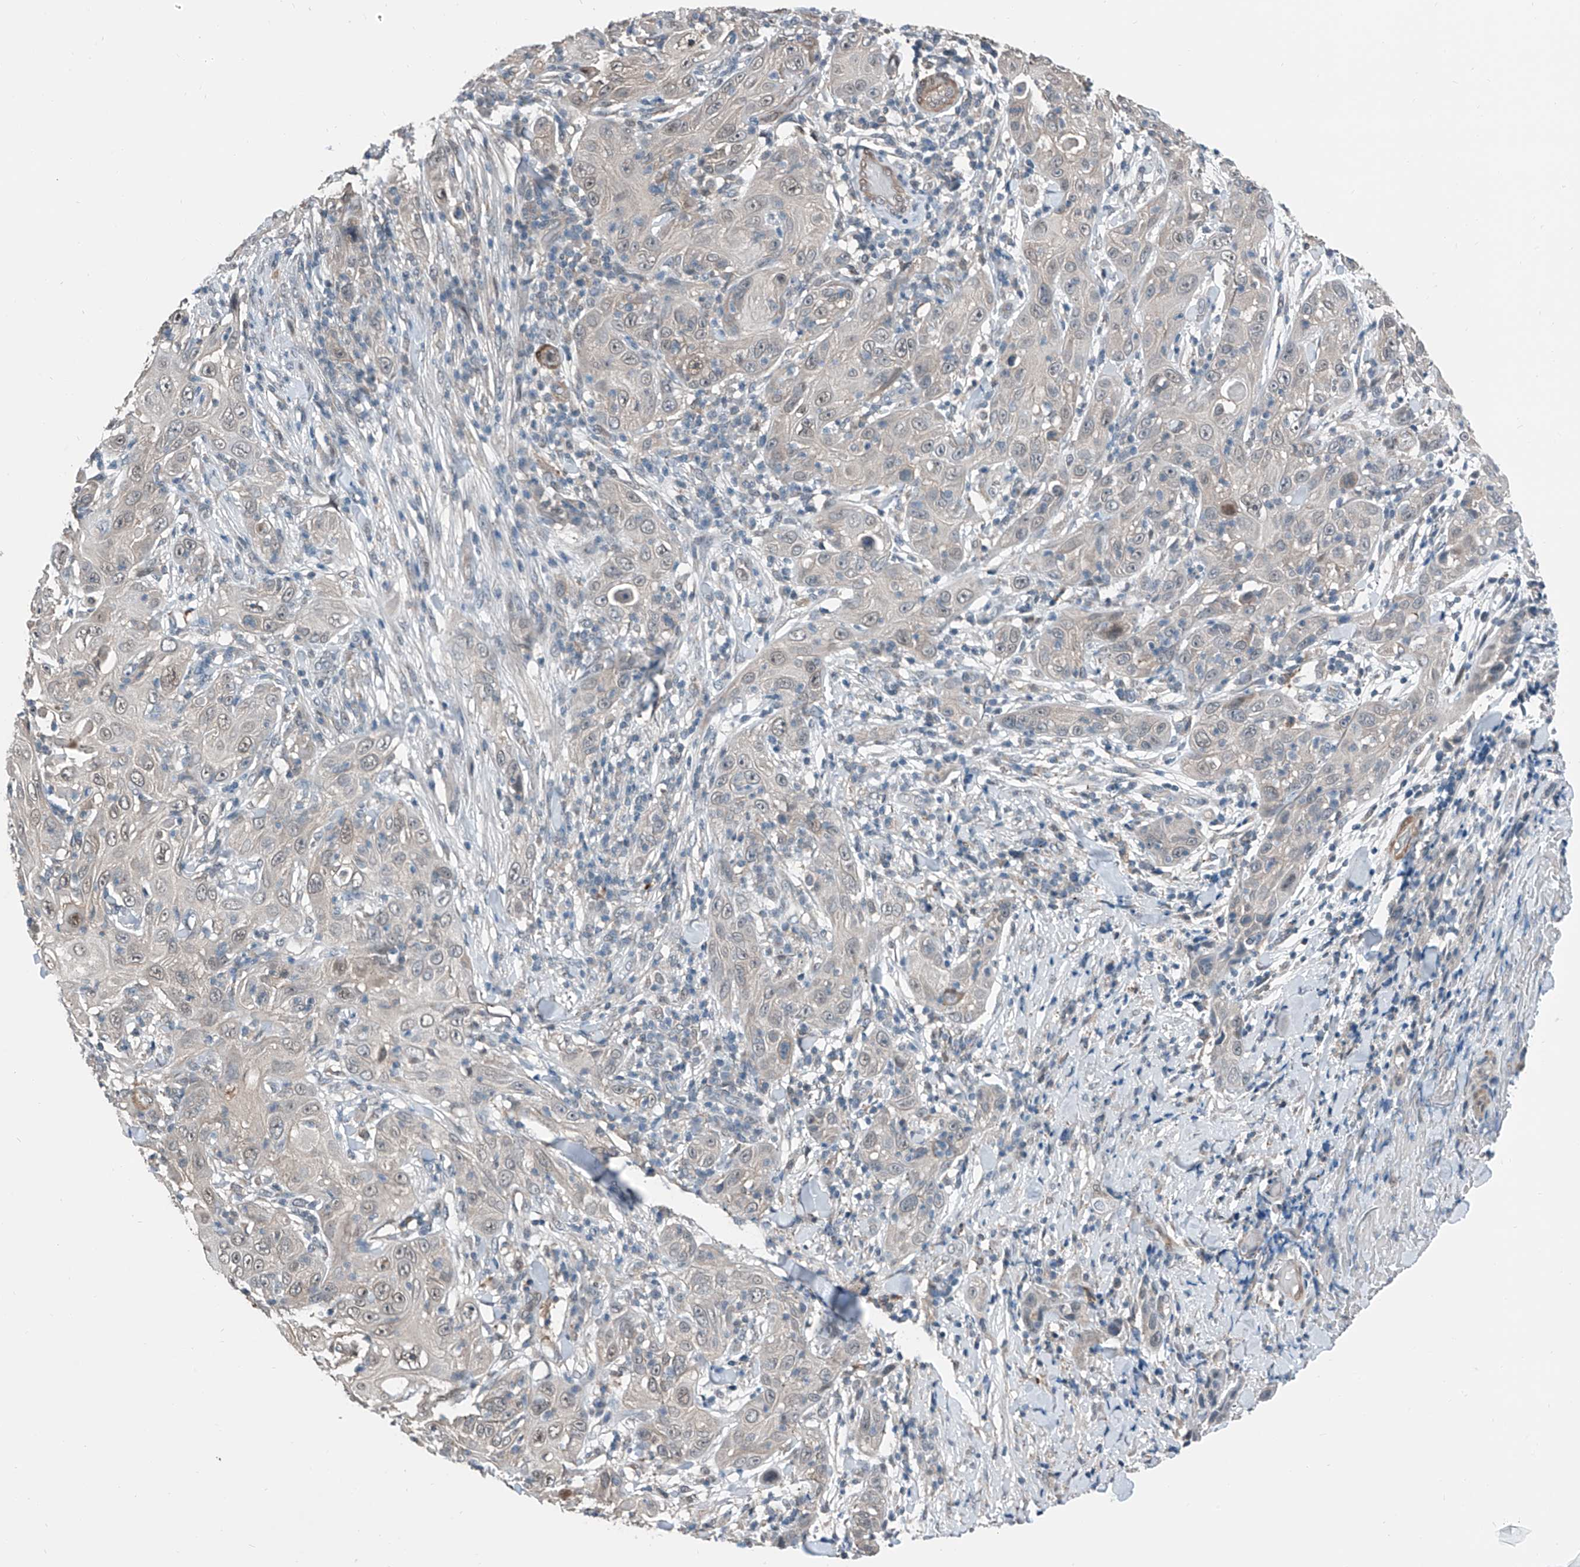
{"staining": {"intensity": "weak", "quantity": "<25%", "location": "nuclear"}, "tissue": "skin cancer", "cell_type": "Tumor cells", "image_type": "cancer", "snomed": [{"axis": "morphology", "description": "Squamous cell carcinoma, NOS"}, {"axis": "topography", "description": "Skin"}], "caption": "The histopathology image demonstrates no staining of tumor cells in squamous cell carcinoma (skin). (Brightfield microscopy of DAB (3,3'-diaminobenzidine) IHC at high magnification).", "gene": "HSPA6", "patient": {"sex": "female", "age": 88}}